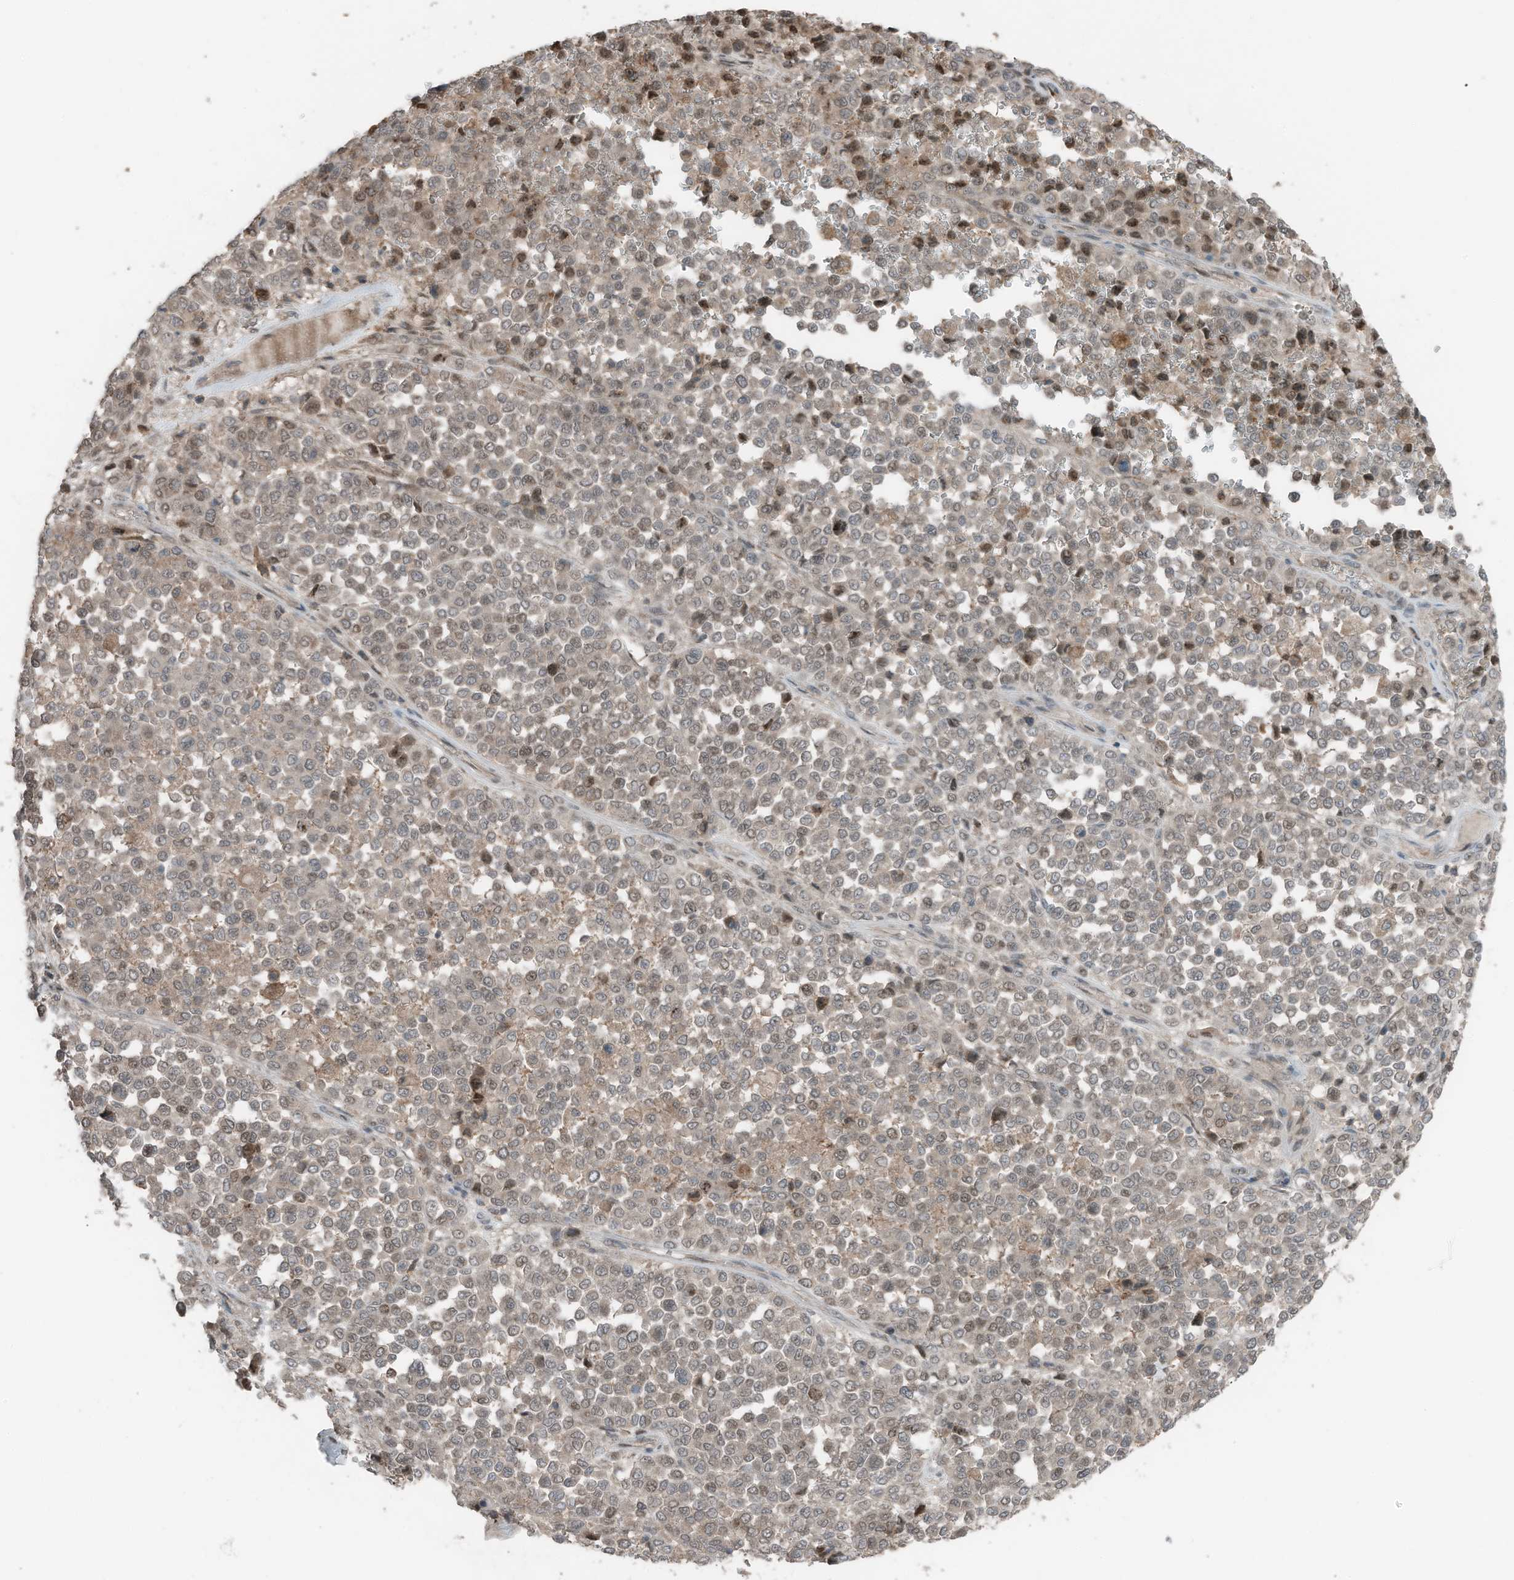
{"staining": {"intensity": "moderate", "quantity": "<25%", "location": "nuclear"}, "tissue": "melanoma", "cell_type": "Tumor cells", "image_type": "cancer", "snomed": [{"axis": "morphology", "description": "Malignant melanoma, Metastatic site"}, {"axis": "topography", "description": "Pancreas"}], "caption": "Melanoma stained with IHC reveals moderate nuclear staining in approximately <25% of tumor cells. The staining was performed using DAB, with brown indicating positive protein expression. Nuclei are stained blue with hematoxylin.", "gene": "TXNDC9", "patient": {"sex": "female", "age": 30}}